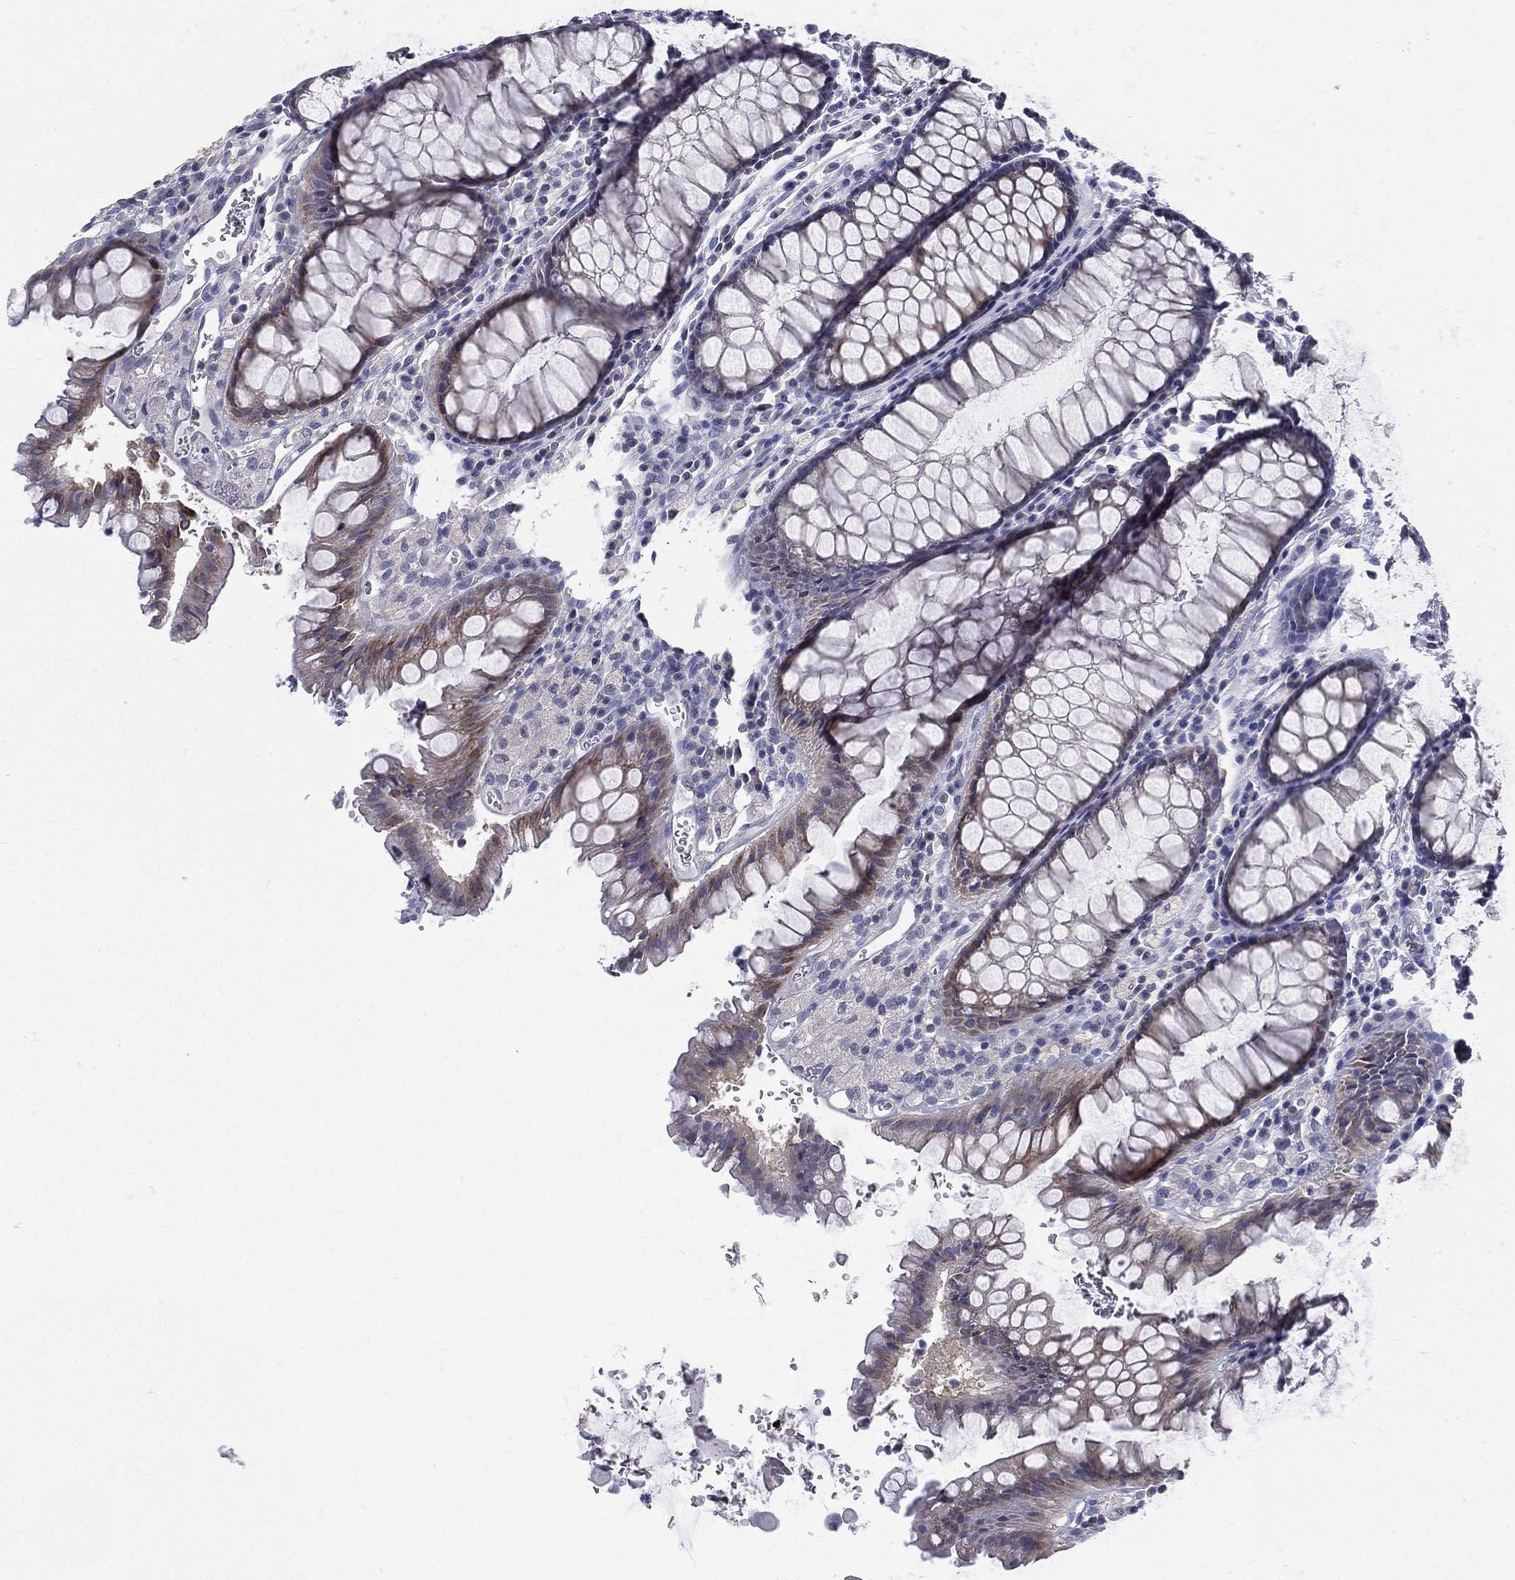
{"staining": {"intensity": "weak", "quantity": "<25%", "location": "cytoplasmic/membranous"}, "tissue": "rectum", "cell_type": "Glandular cells", "image_type": "normal", "snomed": [{"axis": "morphology", "description": "Normal tissue, NOS"}, {"axis": "topography", "description": "Rectum"}], "caption": "A high-resolution histopathology image shows immunohistochemistry staining of benign rectum, which displays no significant expression in glandular cells. (Brightfield microscopy of DAB (3,3'-diaminobenzidine) immunohistochemistry at high magnification).", "gene": "ETNPPL", "patient": {"sex": "female", "age": 68}}